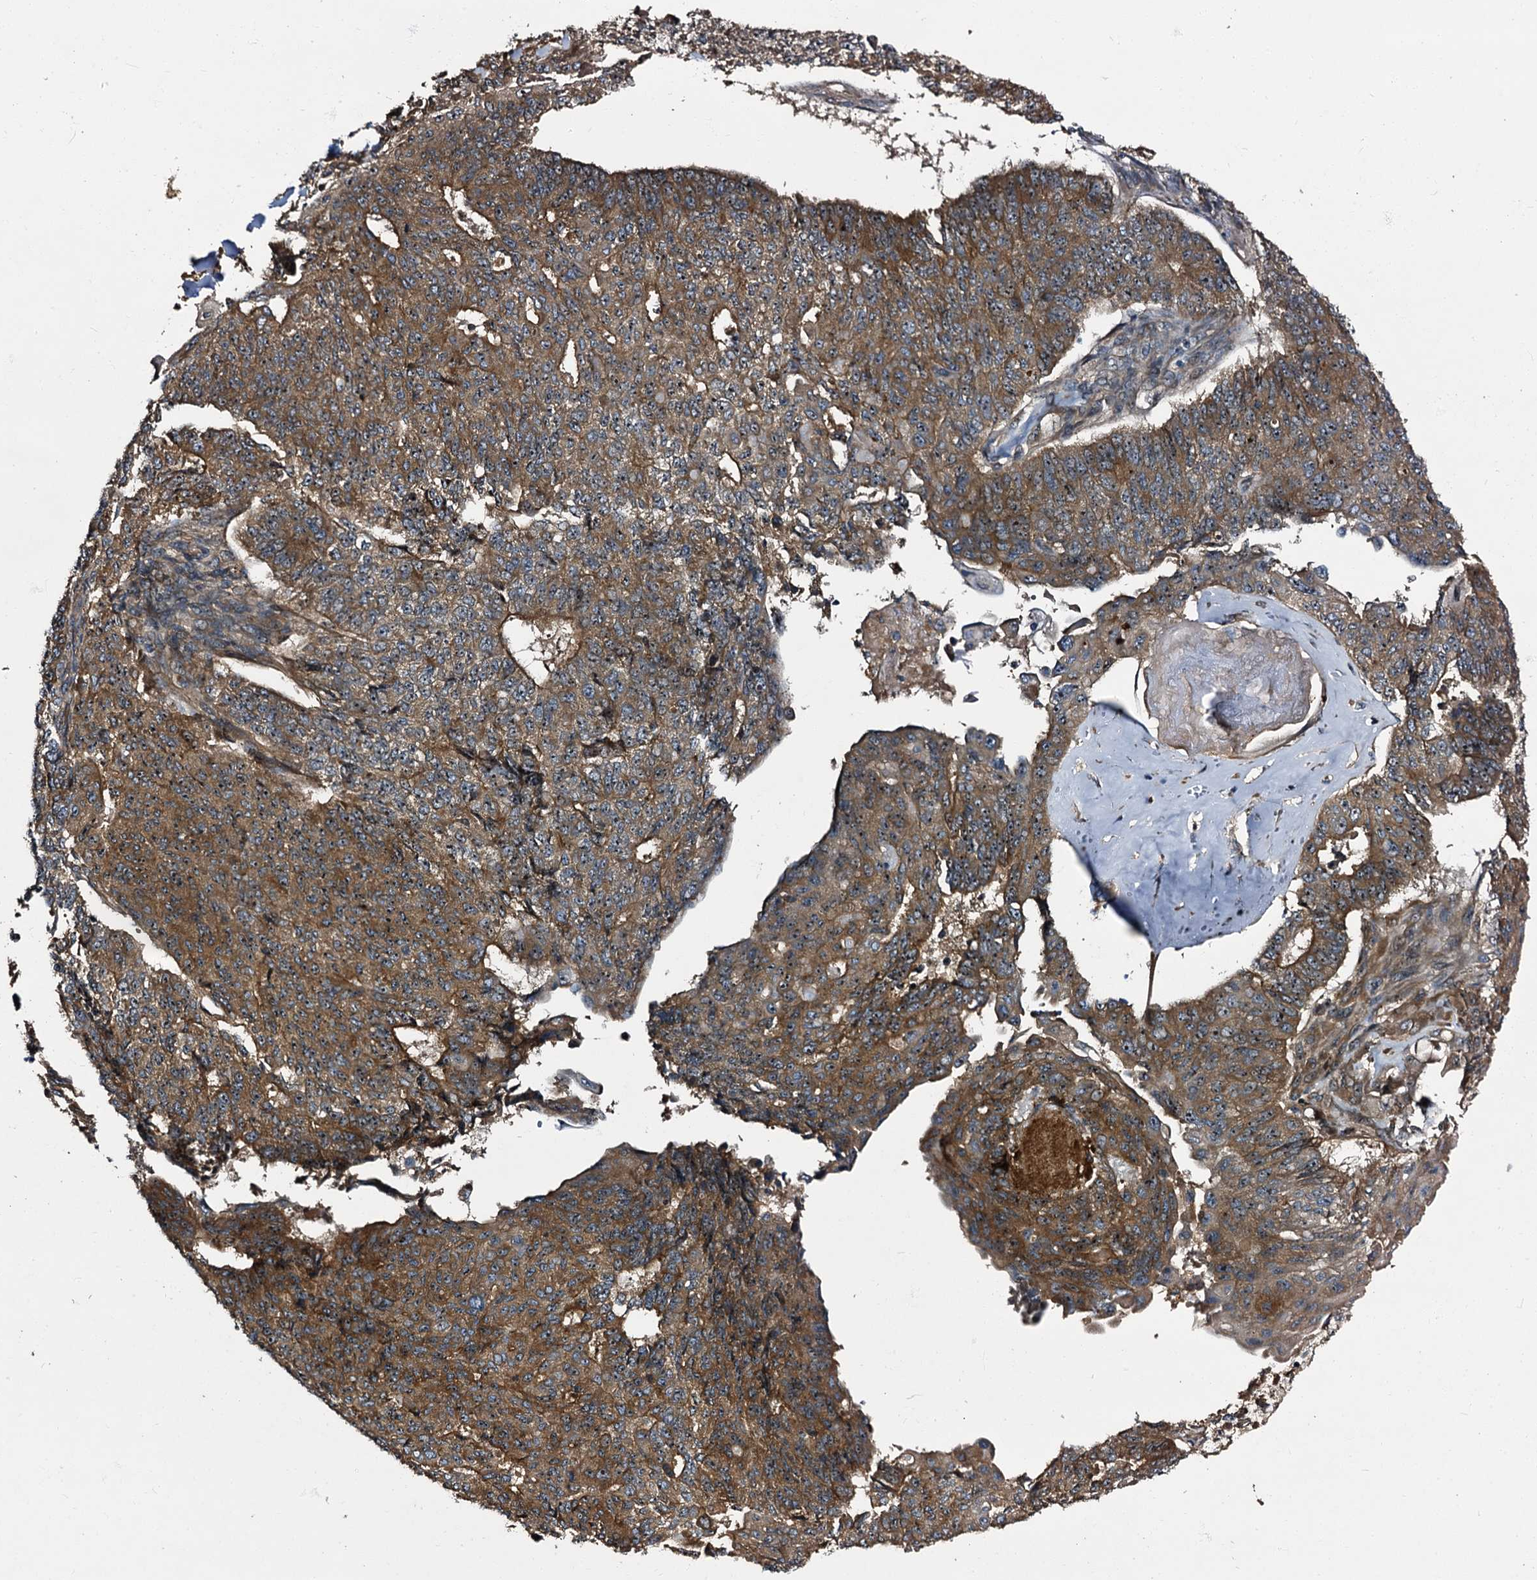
{"staining": {"intensity": "moderate", "quantity": ">75%", "location": "cytoplasmic/membranous"}, "tissue": "endometrial cancer", "cell_type": "Tumor cells", "image_type": "cancer", "snomed": [{"axis": "morphology", "description": "Adenocarcinoma, NOS"}, {"axis": "topography", "description": "Endometrium"}], "caption": "The micrograph reveals immunohistochemical staining of adenocarcinoma (endometrial). There is moderate cytoplasmic/membranous staining is seen in about >75% of tumor cells.", "gene": "PEX5", "patient": {"sex": "female", "age": 32}}